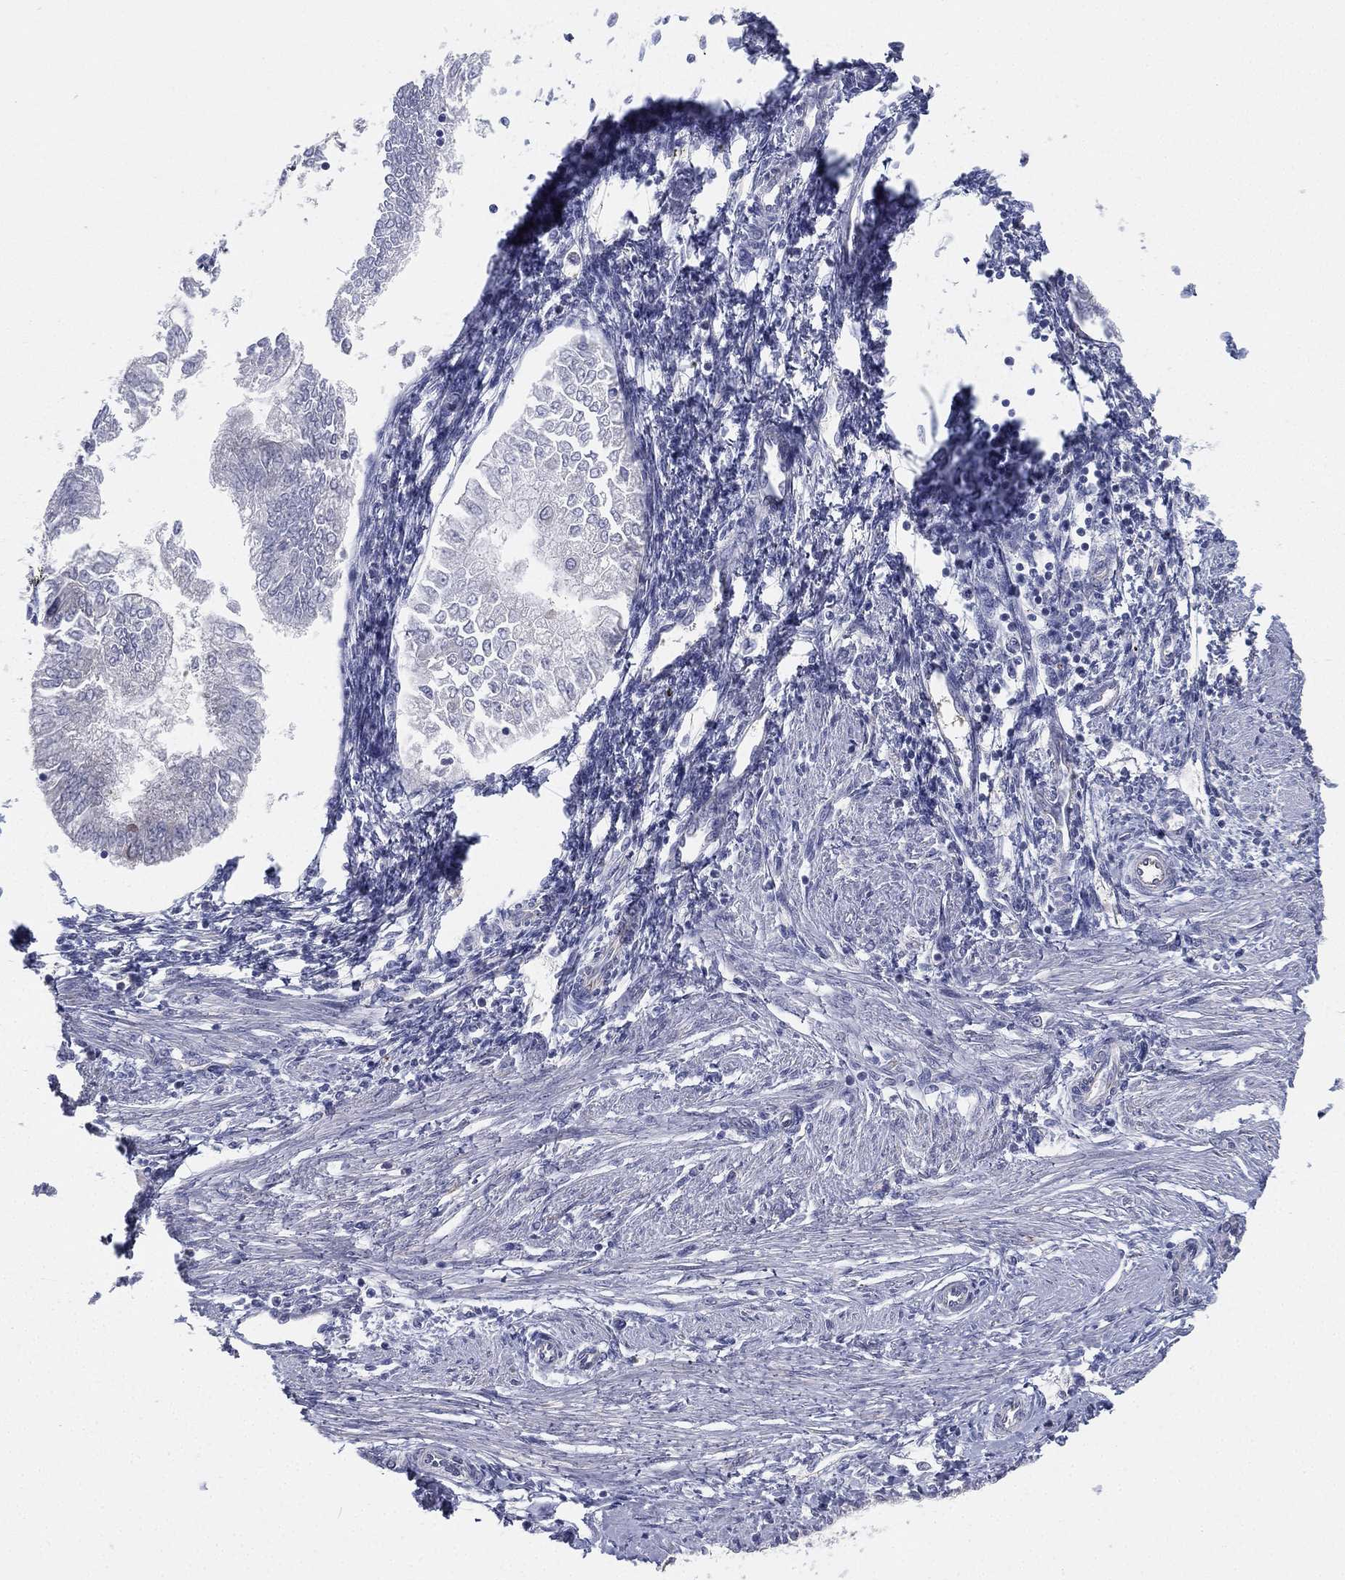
{"staining": {"intensity": "negative", "quantity": "none", "location": "none"}, "tissue": "endometrial cancer", "cell_type": "Tumor cells", "image_type": "cancer", "snomed": [{"axis": "morphology", "description": "Adenocarcinoma, NOS"}, {"axis": "topography", "description": "Endometrium"}], "caption": "High magnification brightfield microscopy of endometrial adenocarcinoma stained with DAB (brown) and counterstained with hematoxylin (blue): tumor cells show no significant positivity.", "gene": "FARSA", "patient": {"sex": "female", "age": 53}}